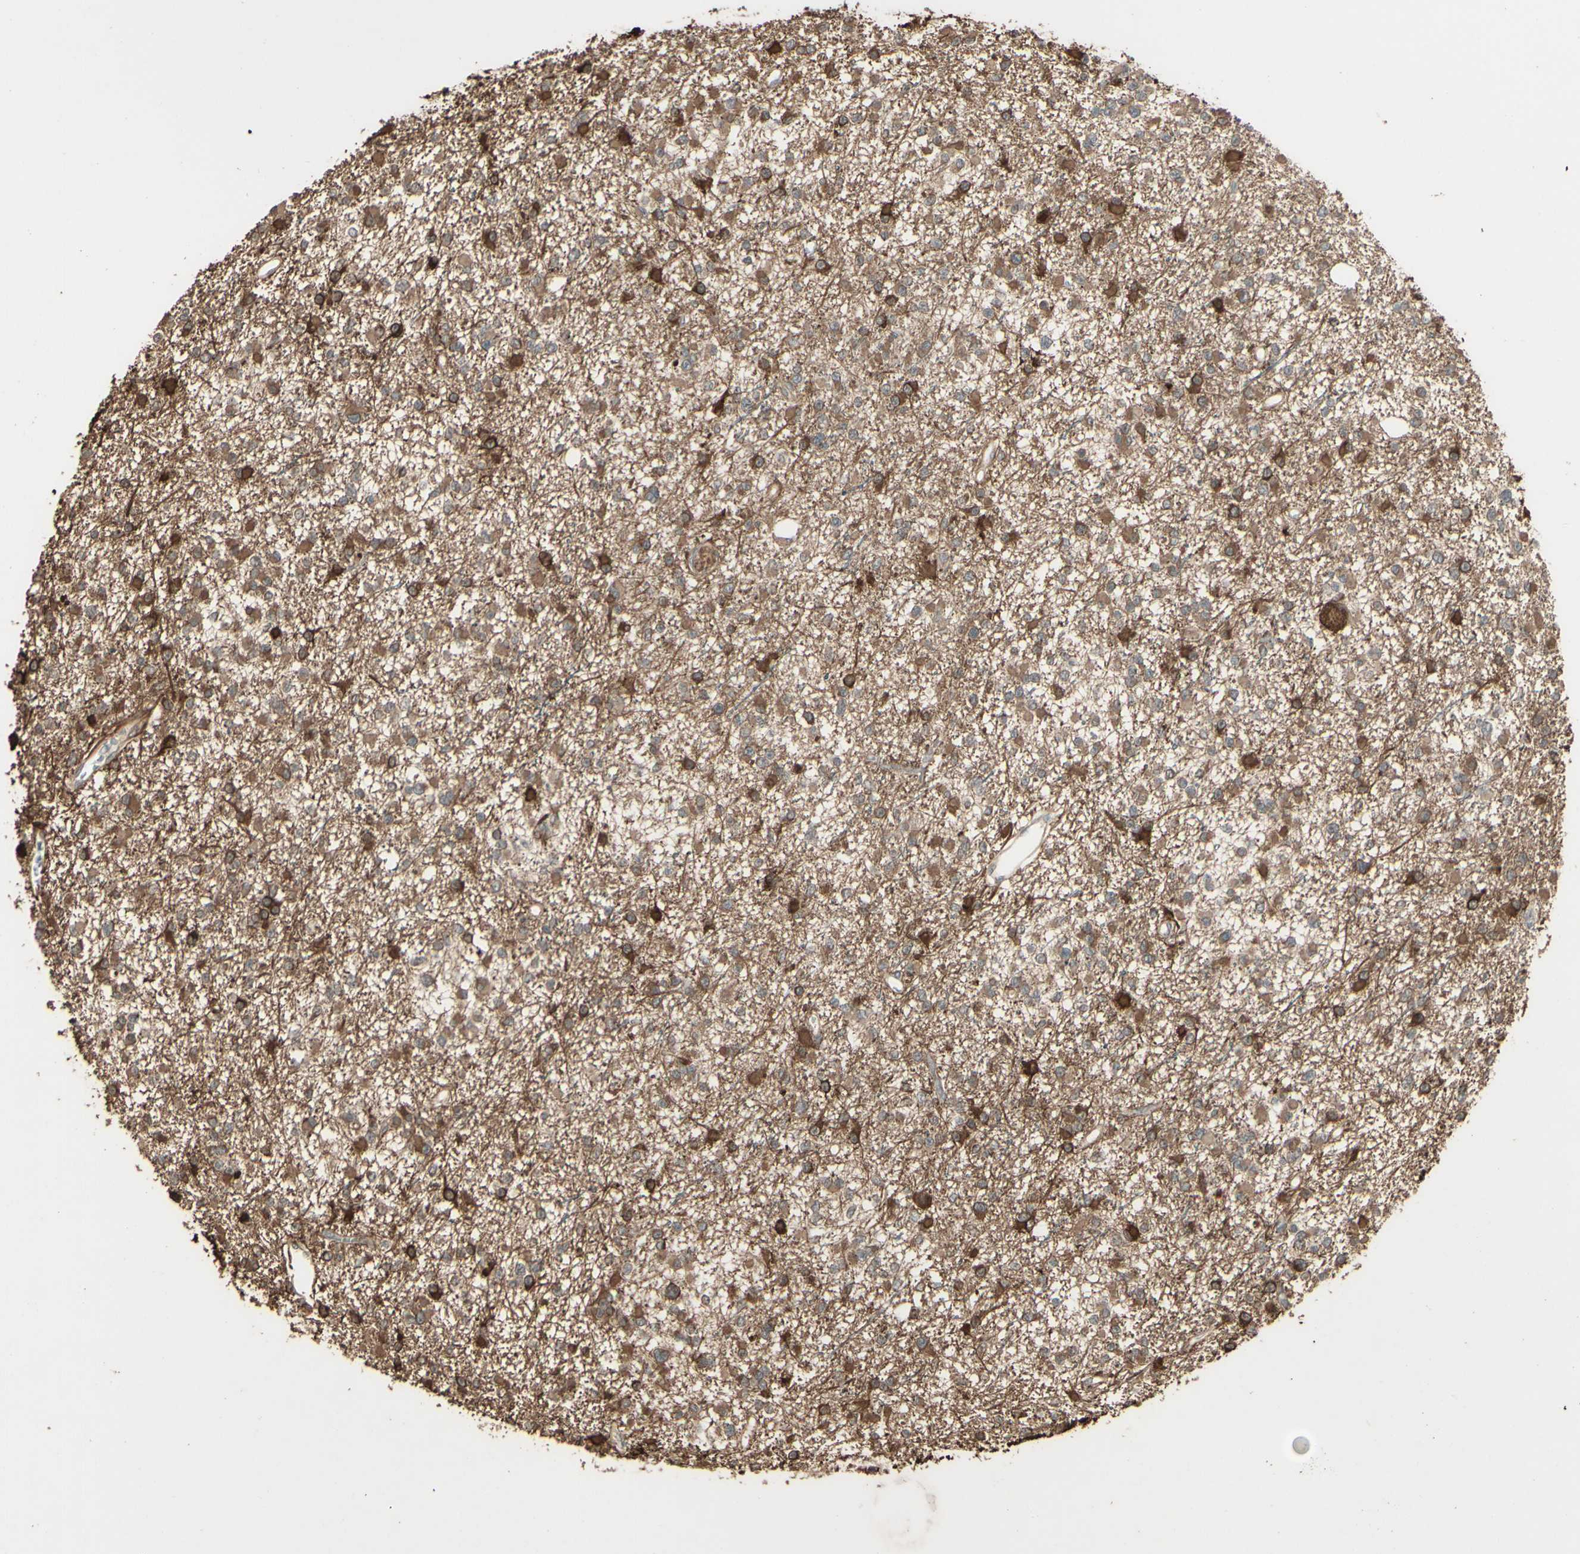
{"staining": {"intensity": "moderate", "quantity": "25%-75%", "location": "none"}, "tissue": "glioma", "cell_type": "Tumor cells", "image_type": "cancer", "snomed": [{"axis": "morphology", "description": "Glioma, malignant, Low grade"}, {"axis": "topography", "description": "Brain"}], "caption": "Glioma stained with a brown dye demonstrates moderate None positive positivity in approximately 25%-75% of tumor cells.", "gene": "GNAS", "patient": {"sex": "female", "age": 22}}